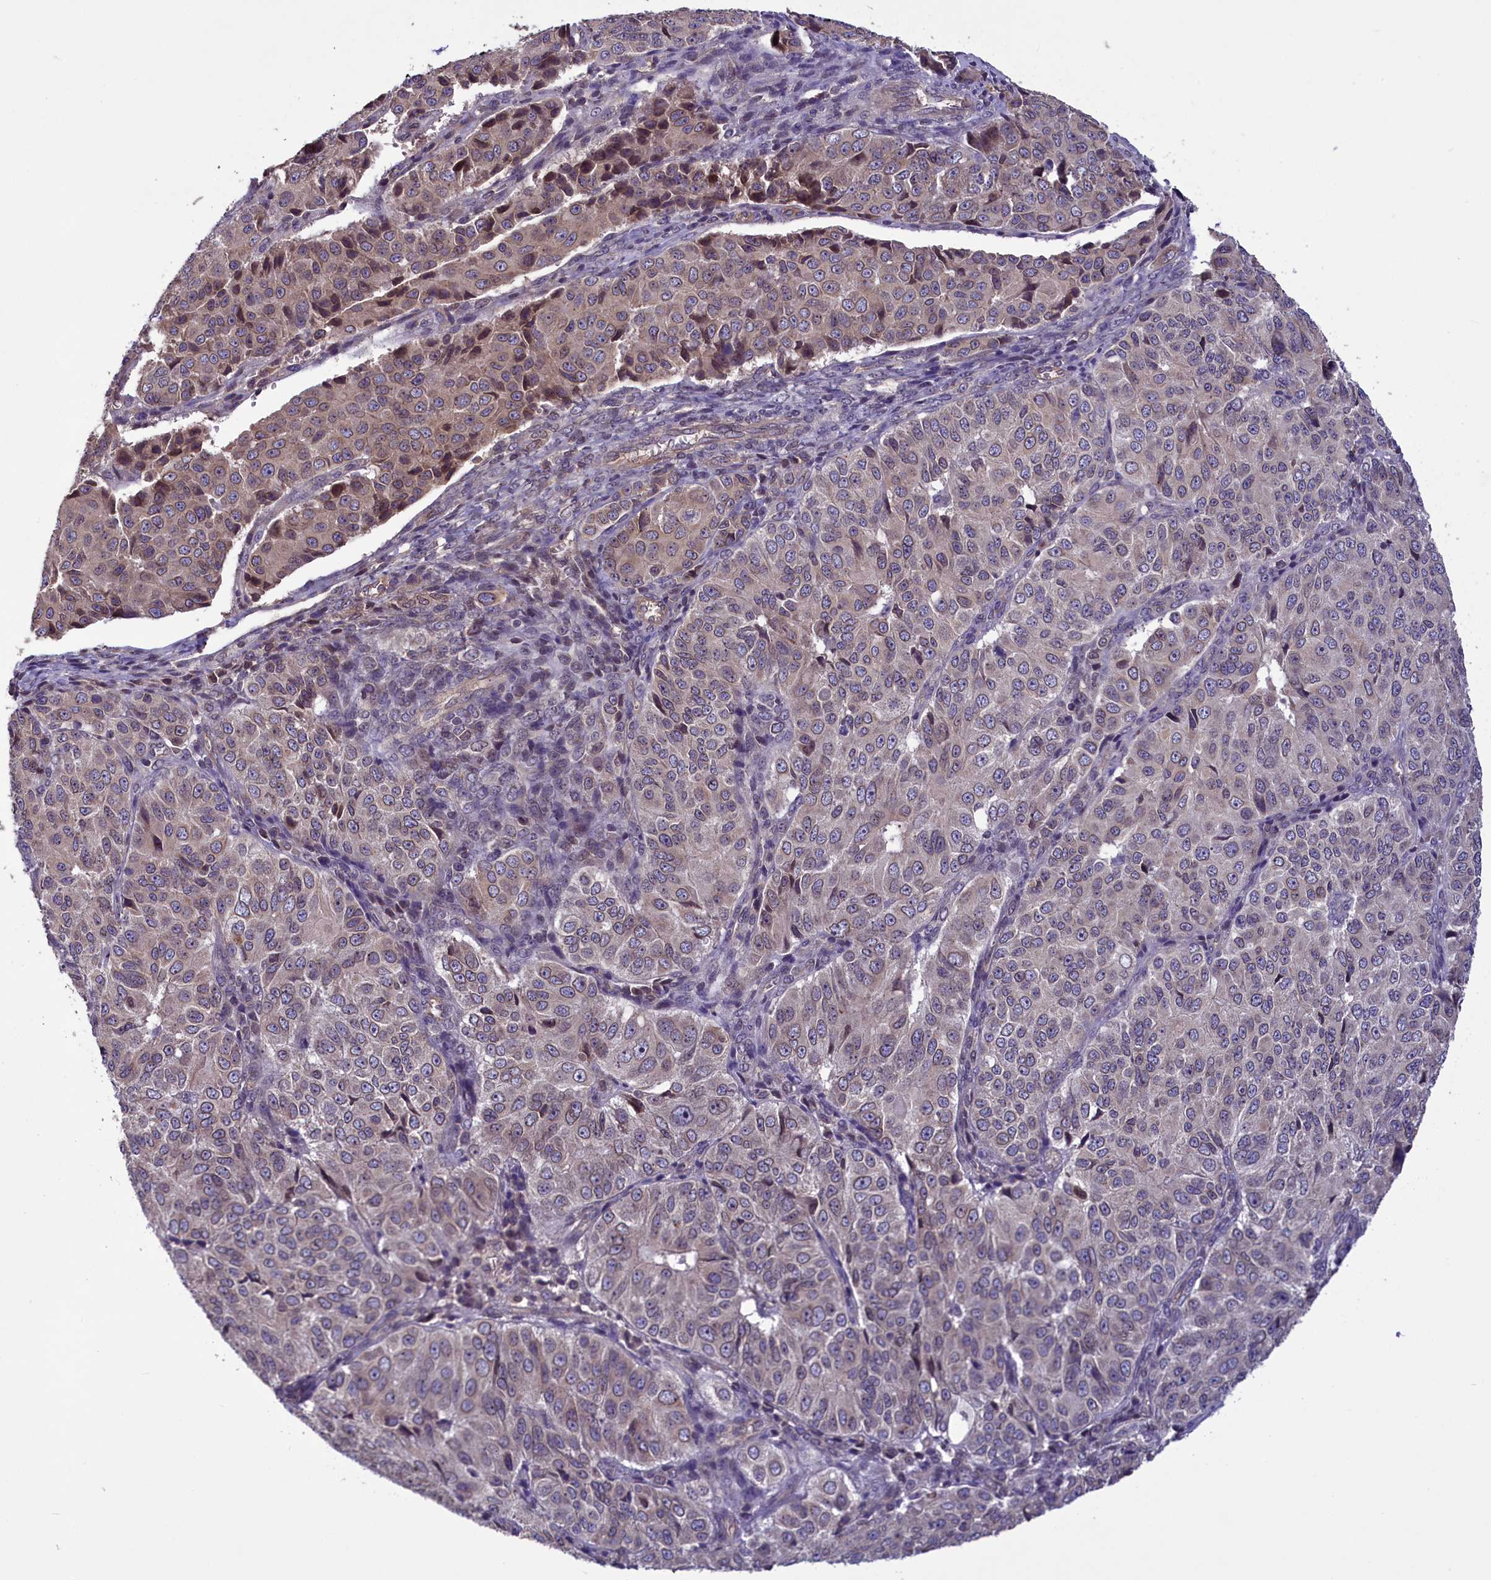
{"staining": {"intensity": "weak", "quantity": "25%-75%", "location": "cytoplasmic/membranous,nuclear"}, "tissue": "ovarian cancer", "cell_type": "Tumor cells", "image_type": "cancer", "snomed": [{"axis": "morphology", "description": "Carcinoma, endometroid"}, {"axis": "topography", "description": "Ovary"}], "caption": "Endometroid carcinoma (ovarian) tissue reveals weak cytoplasmic/membranous and nuclear positivity in approximately 25%-75% of tumor cells, visualized by immunohistochemistry.", "gene": "CCDC125", "patient": {"sex": "female", "age": 51}}